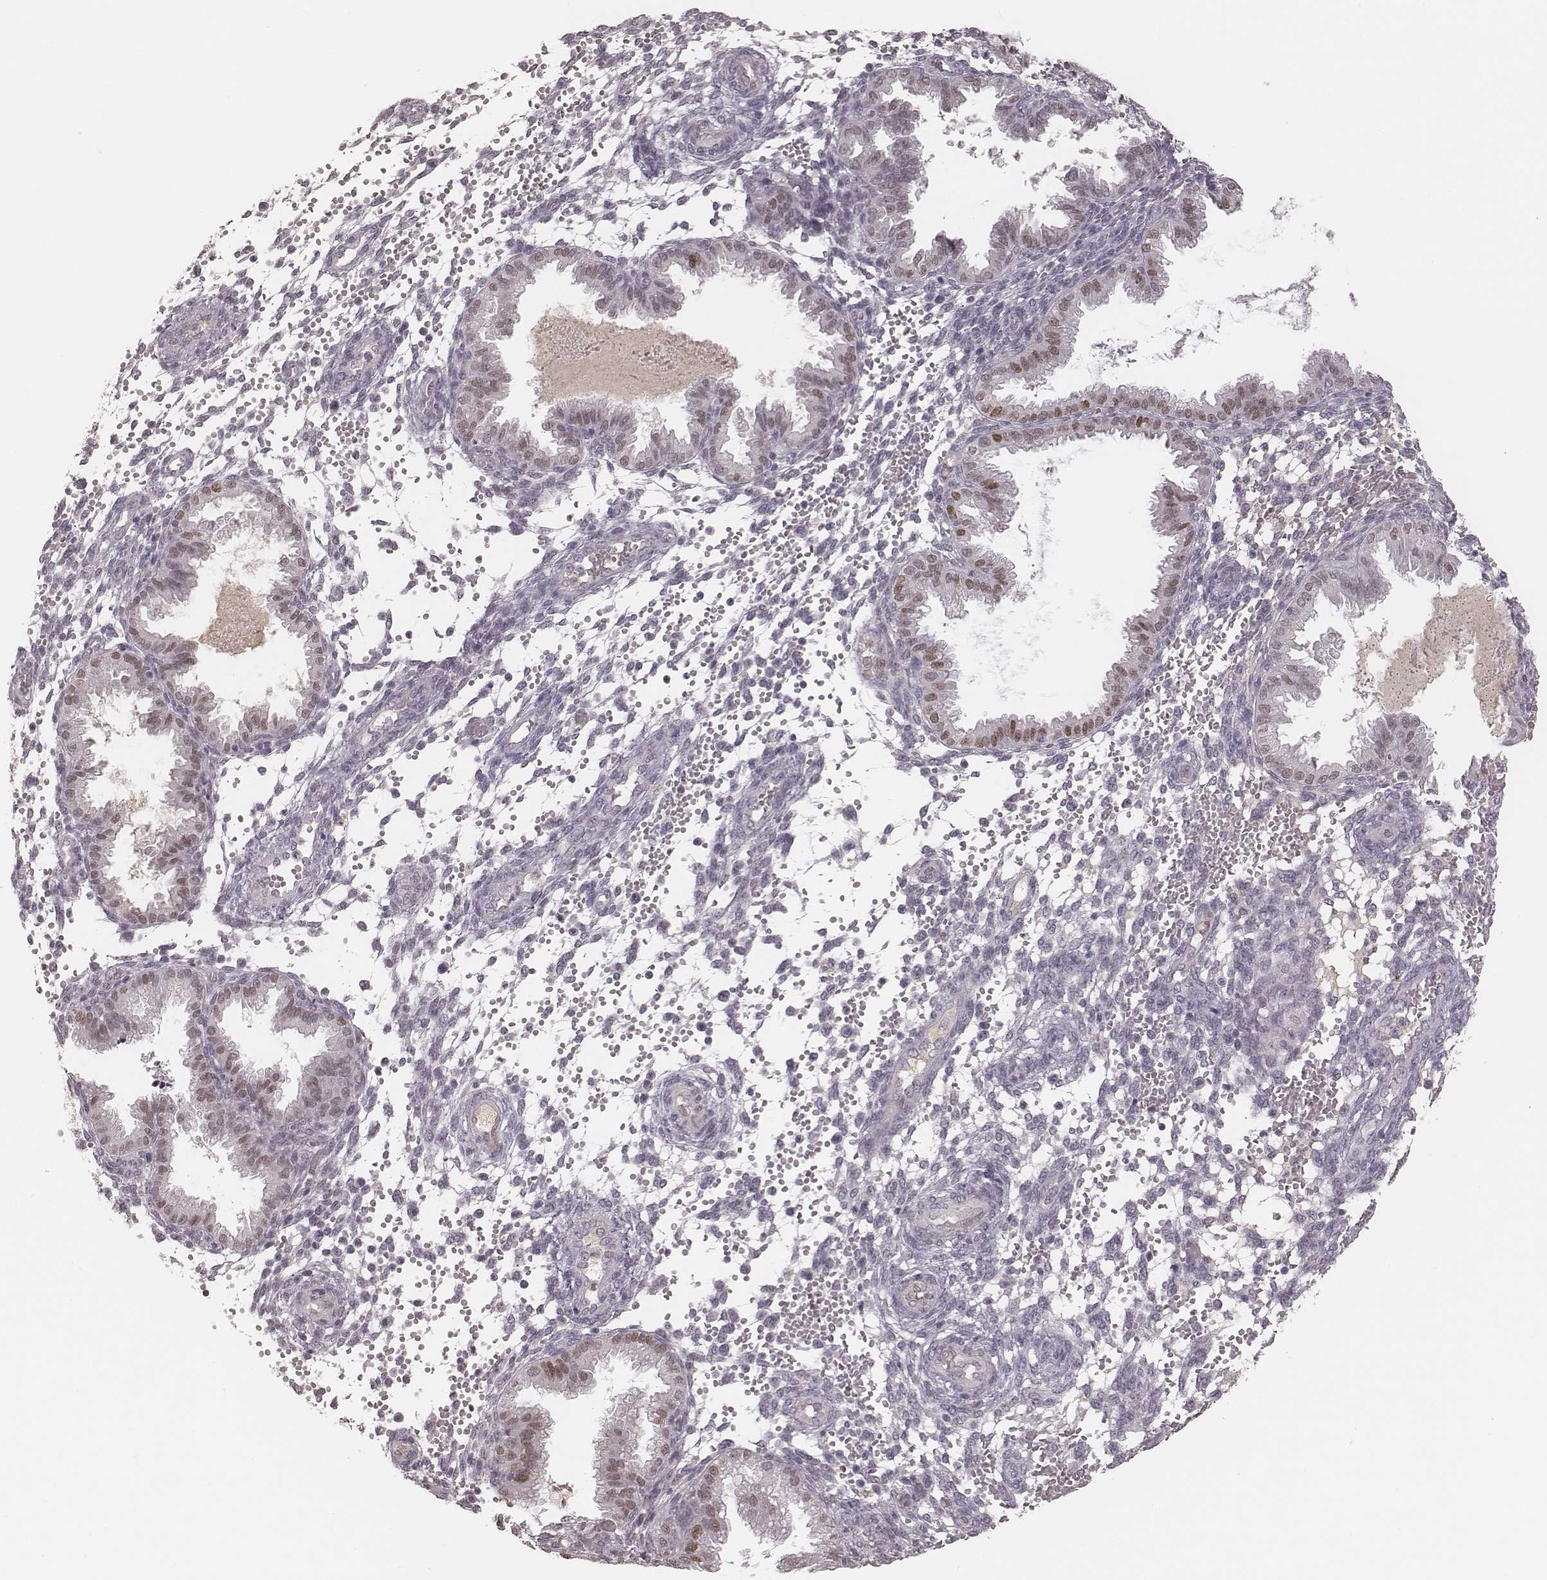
{"staining": {"intensity": "negative", "quantity": "none", "location": "none"}, "tissue": "endometrium", "cell_type": "Cells in endometrial stroma", "image_type": "normal", "snomed": [{"axis": "morphology", "description": "Normal tissue, NOS"}, {"axis": "topography", "description": "Endometrium"}], "caption": "The photomicrograph shows no staining of cells in endometrial stroma in unremarkable endometrium. Brightfield microscopy of IHC stained with DAB (3,3'-diaminobenzidine) (brown) and hematoxylin (blue), captured at high magnification.", "gene": "MSX1", "patient": {"sex": "female", "age": 33}}